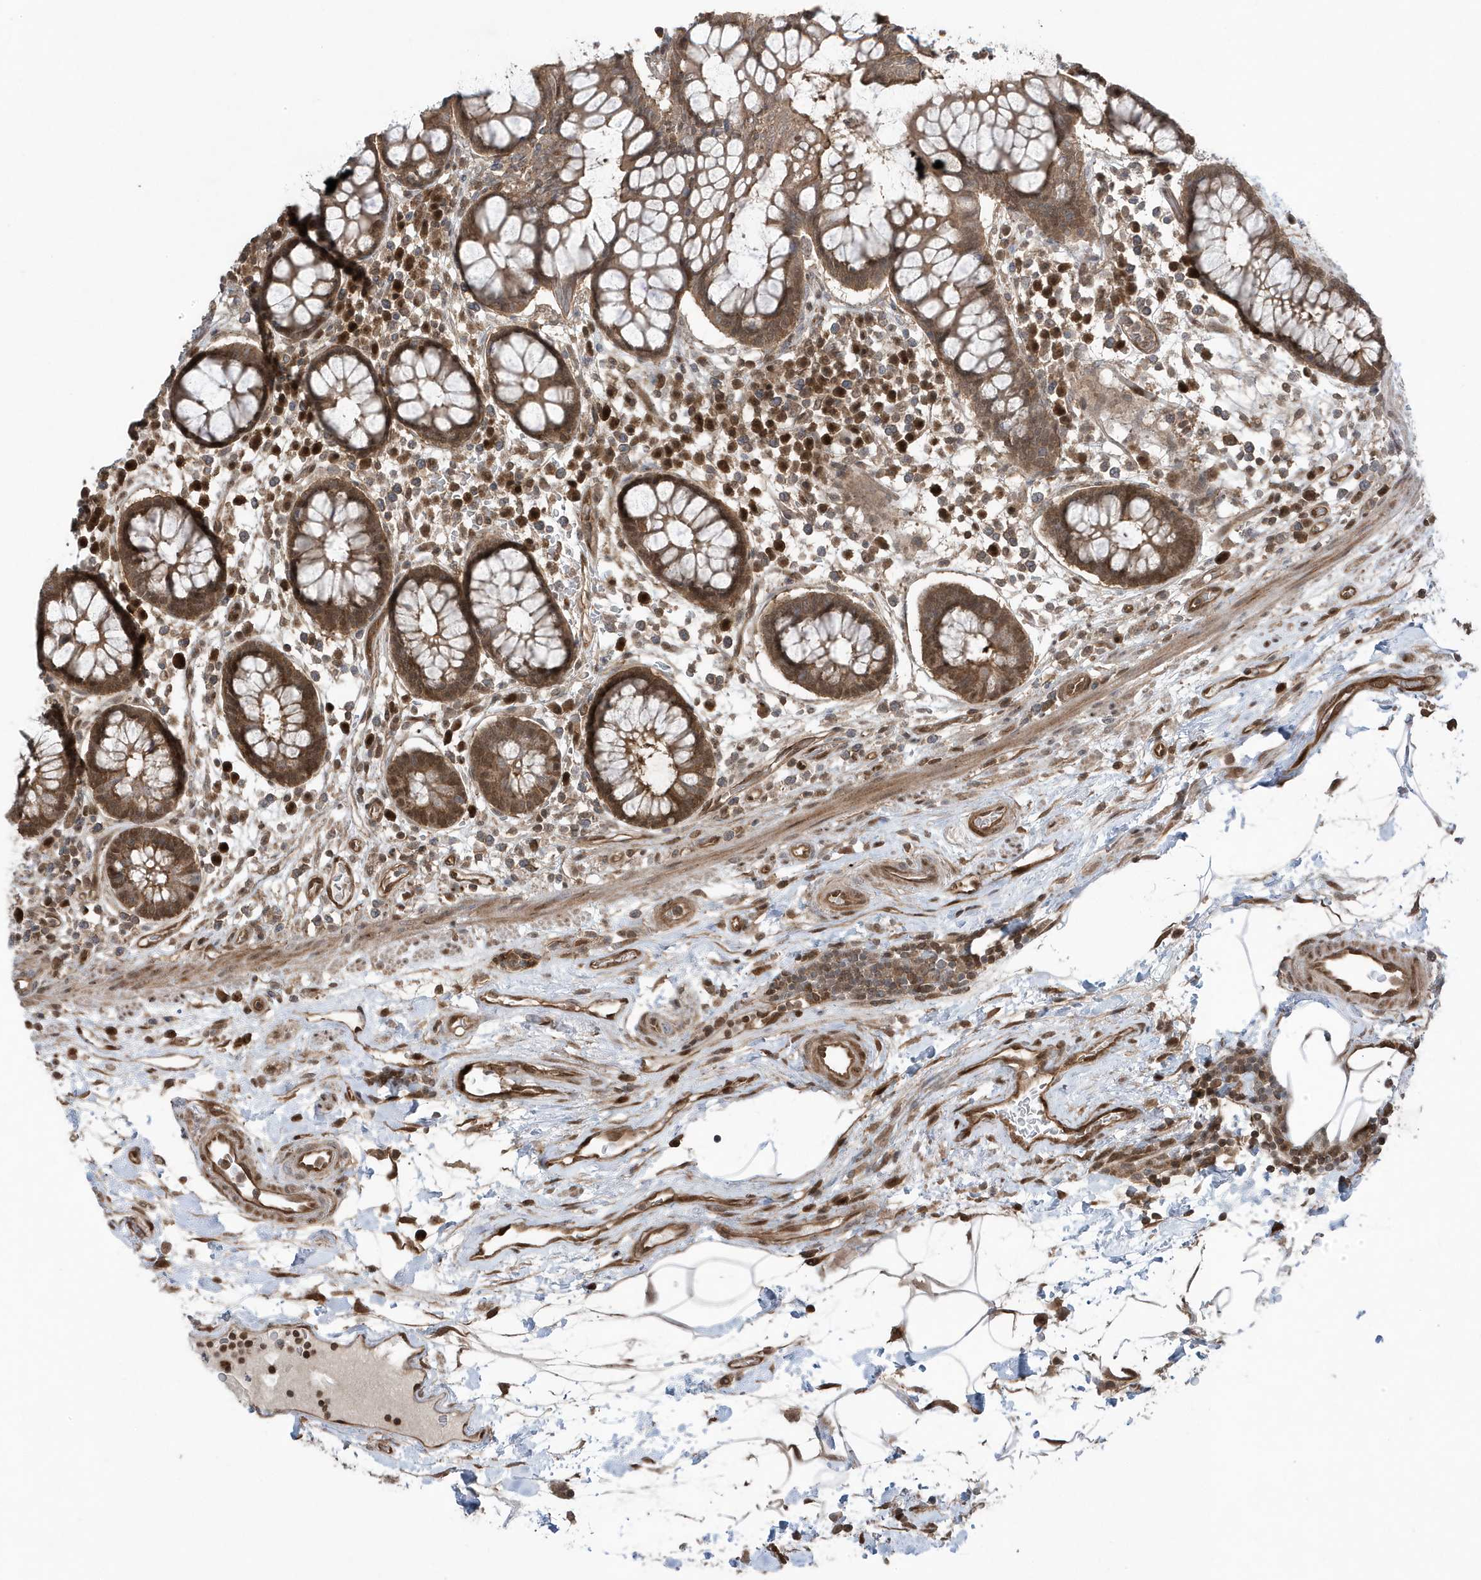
{"staining": {"intensity": "strong", "quantity": ">75%", "location": "cytoplasmic/membranous,nuclear"}, "tissue": "colon", "cell_type": "Endothelial cells", "image_type": "normal", "snomed": [{"axis": "morphology", "description": "Normal tissue, NOS"}, {"axis": "topography", "description": "Colon"}], "caption": "Immunohistochemistry (IHC) micrograph of benign colon: colon stained using immunohistochemistry (IHC) shows high levels of strong protein expression localized specifically in the cytoplasmic/membranous,nuclear of endothelial cells, appearing as a cytoplasmic/membranous,nuclear brown color.", "gene": "MAPK1IP1L", "patient": {"sex": "female", "age": 79}}